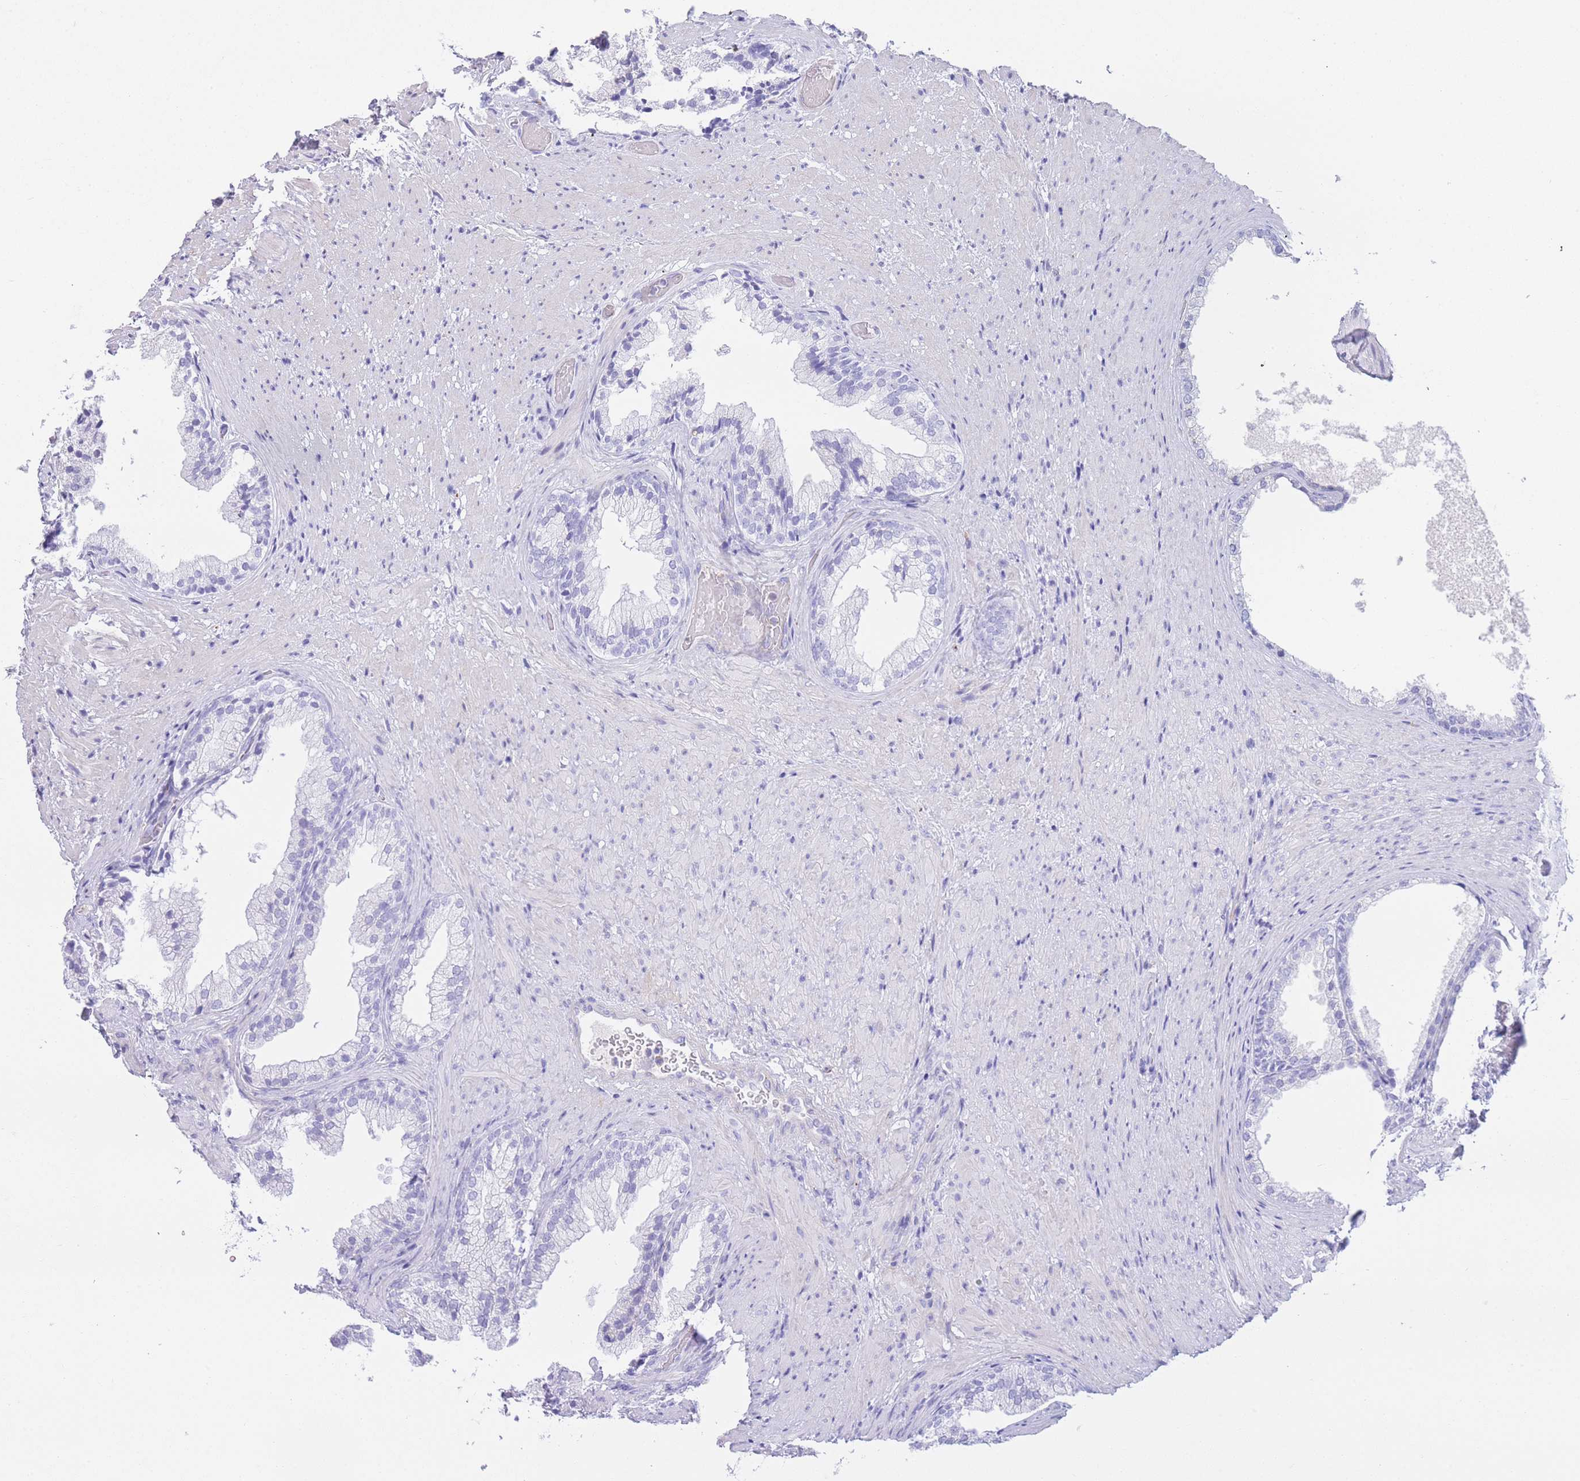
{"staining": {"intensity": "negative", "quantity": "none", "location": "none"}, "tissue": "prostate", "cell_type": "Glandular cells", "image_type": "normal", "snomed": [{"axis": "morphology", "description": "Normal tissue, NOS"}, {"axis": "topography", "description": "Prostate"}], "caption": "Immunohistochemical staining of benign prostate displays no significant expression in glandular cells. Nuclei are stained in blue.", "gene": "PLBD1", "patient": {"sex": "male", "age": 76}}